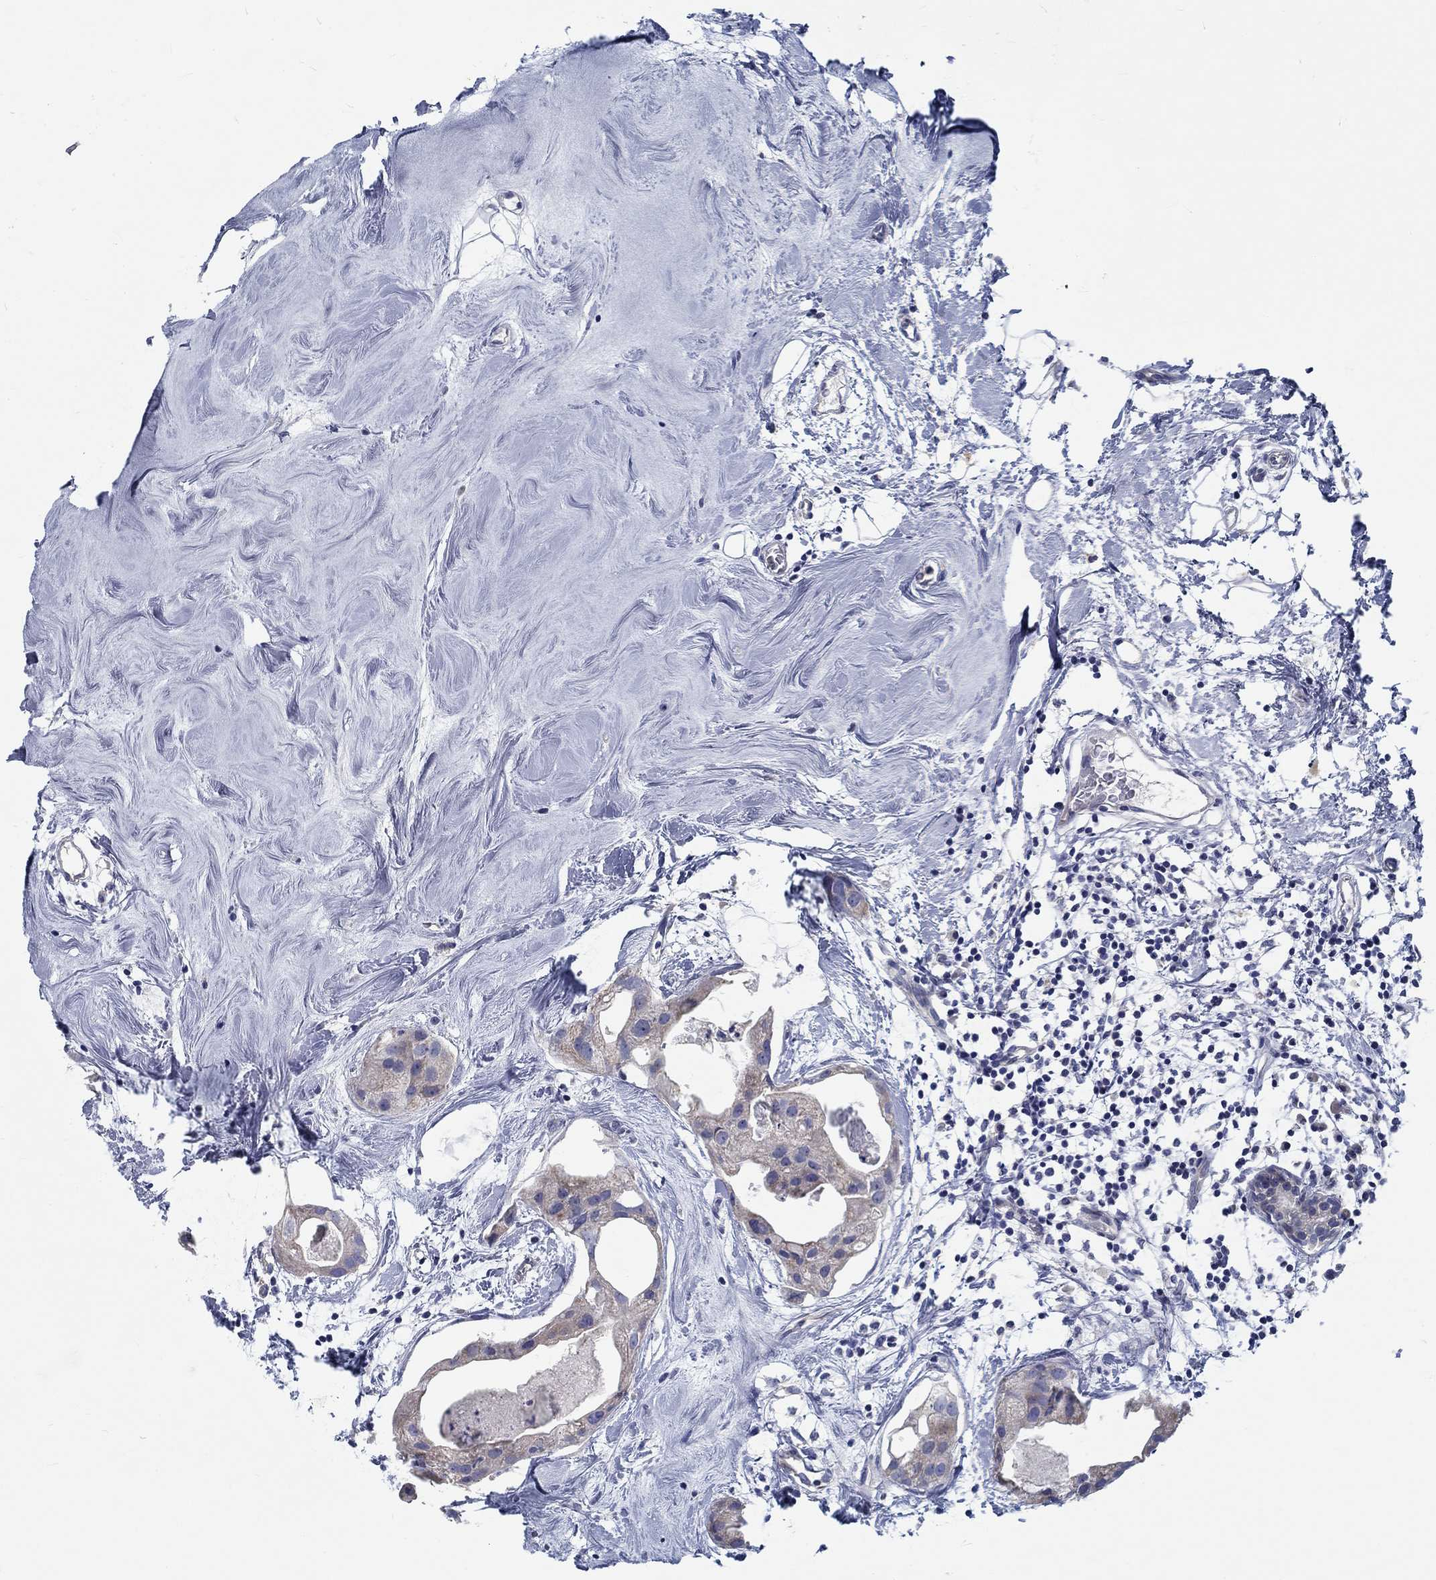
{"staining": {"intensity": "negative", "quantity": "none", "location": "none"}, "tissue": "breast cancer", "cell_type": "Tumor cells", "image_type": "cancer", "snomed": [{"axis": "morphology", "description": "Normal tissue, NOS"}, {"axis": "morphology", "description": "Duct carcinoma"}, {"axis": "topography", "description": "Breast"}], "caption": "There is no significant staining in tumor cells of breast infiltrating ductal carcinoma.", "gene": "MYBPC1", "patient": {"sex": "female", "age": 40}}